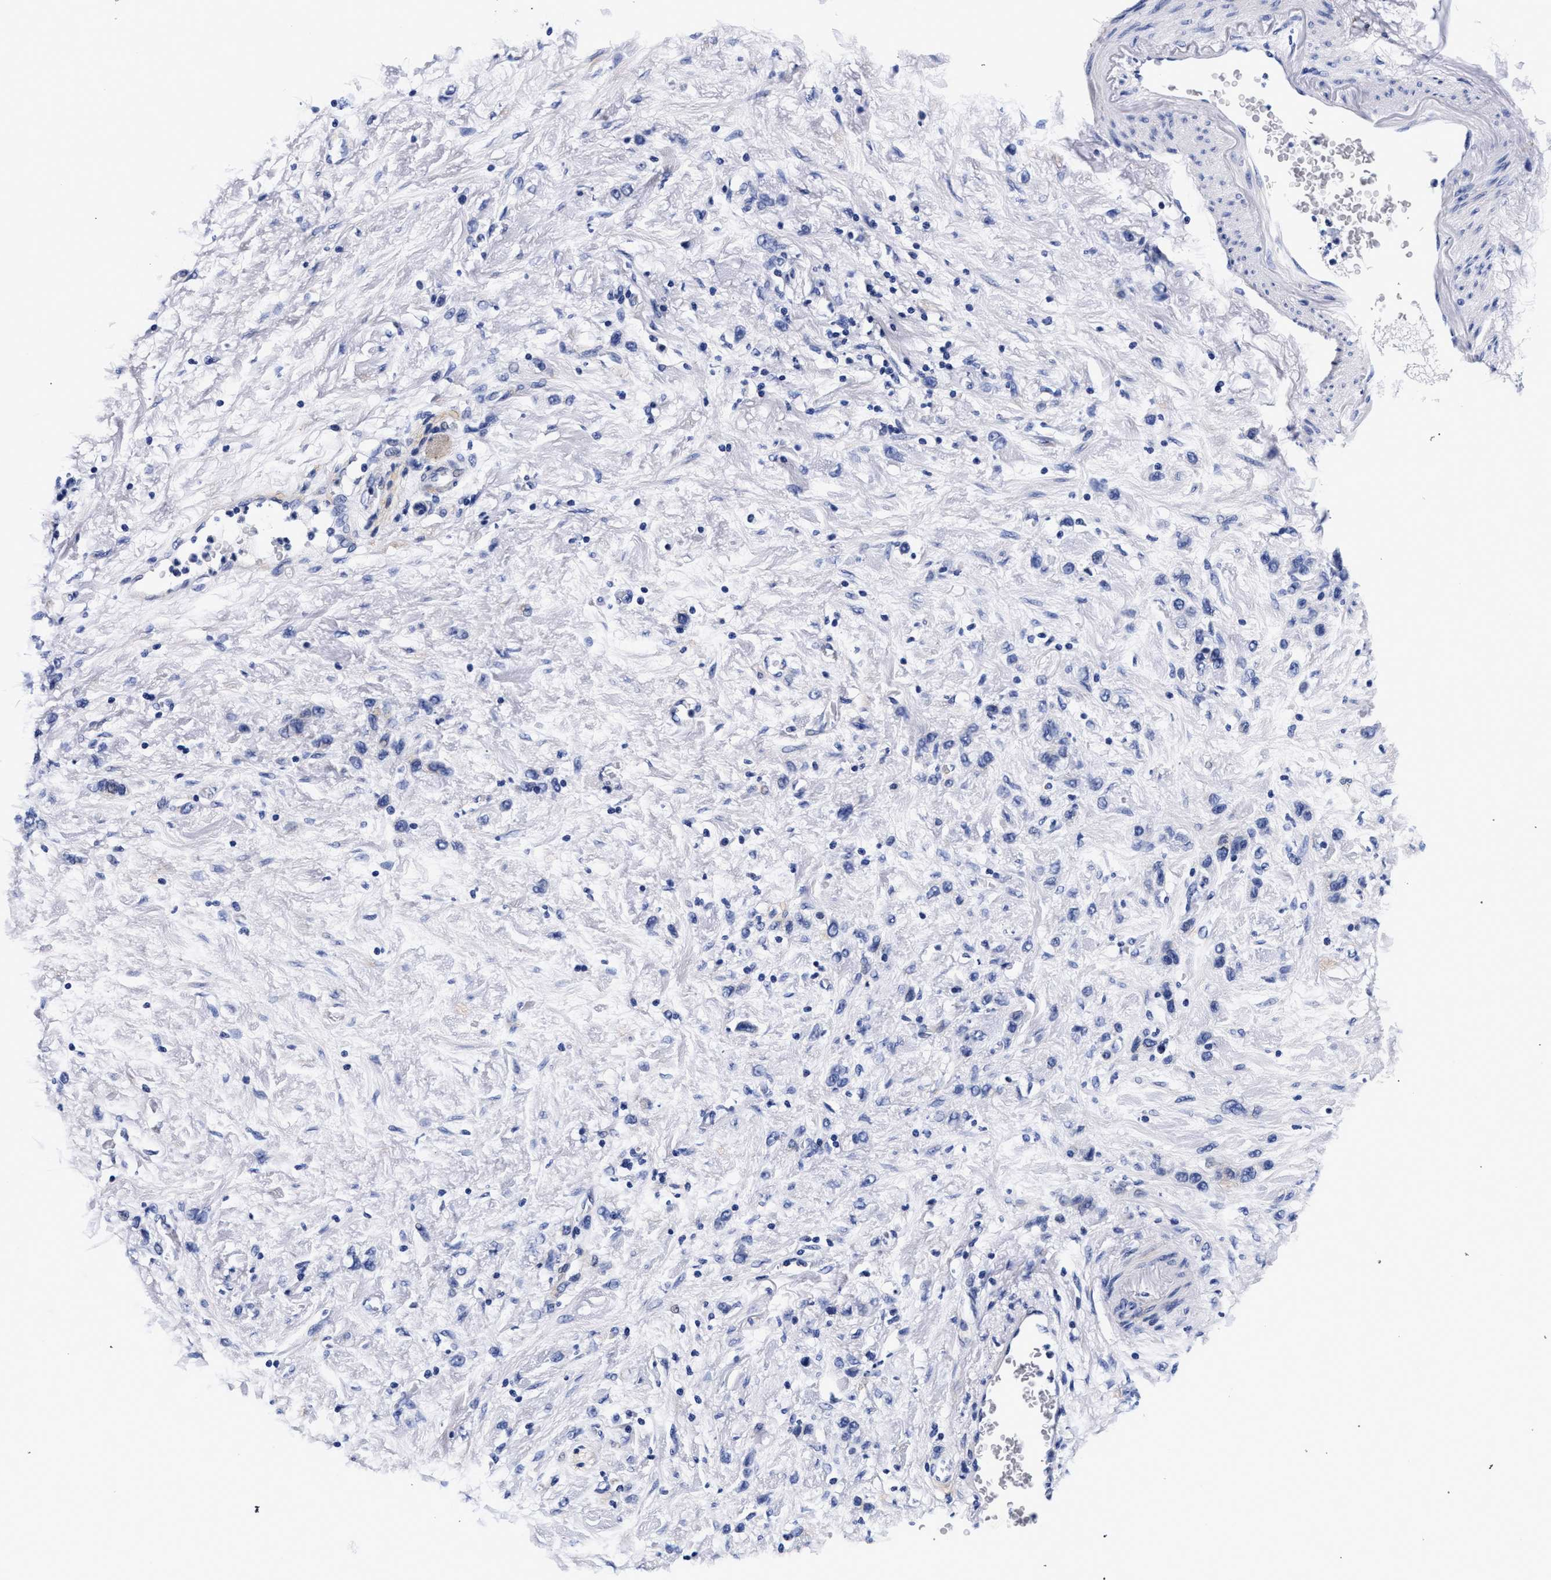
{"staining": {"intensity": "negative", "quantity": "none", "location": "none"}, "tissue": "stomach cancer", "cell_type": "Tumor cells", "image_type": "cancer", "snomed": [{"axis": "morphology", "description": "Adenocarcinoma, NOS"}, {"axis": "morphology", "description": "Adenocarcinoma, High grade"}, {"axis": "topography", "description": "Stomach, upper"}, {"axis": "topography", "description": "Stomach, lower"}], "caption": "This is an immunohistochemistry photomicrograph of human stomach adenocarcinoma. There is no staining in tumor cells.", "gene": "RAB3B", "patient": {"sex": "female", "age": 65}}